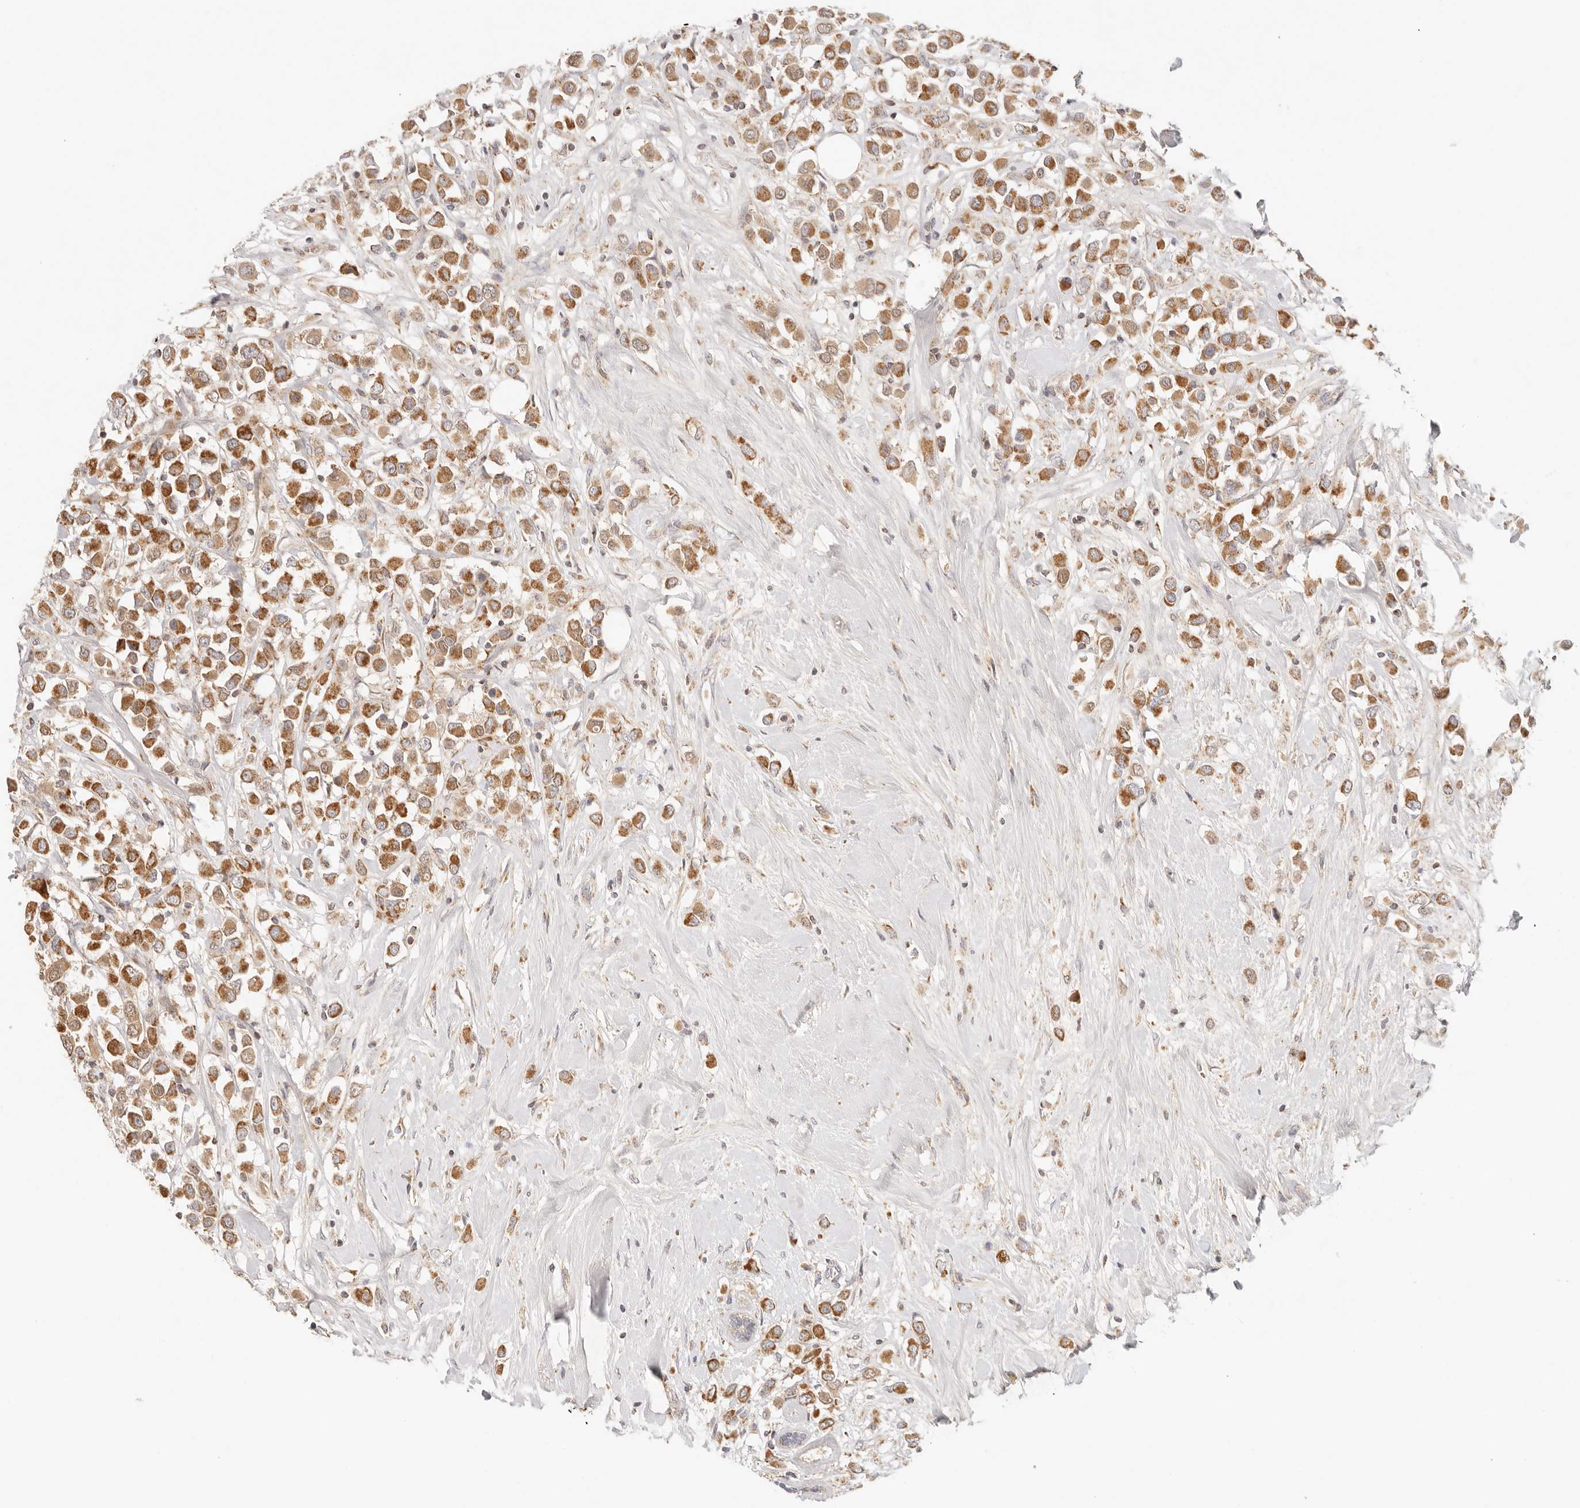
{"staining": {"intensity": "strong", "quantity": ">75%", "location": "cytoplasmic/membranous"}, "tissue": "breast cancer", "cell_type": "Tumor cells", "image_type": "cancer", "snomed": [{"axis": "morphology", "description": "Duct carcinoma"}, {"axis": "topography", "description": "Breast"}], "caption": "This histopathology image shows breast cancer (infiltrating ductal carcinoma) stained with immunohistochemistry (IHC) to label a protein in brown. The cytoplasmic/membranous of tumor cells show strong positivity for the protein. Nuclei are counter-stained blue.", "gene": "COA6", "patient": {"sex": "female", "age": 61}}